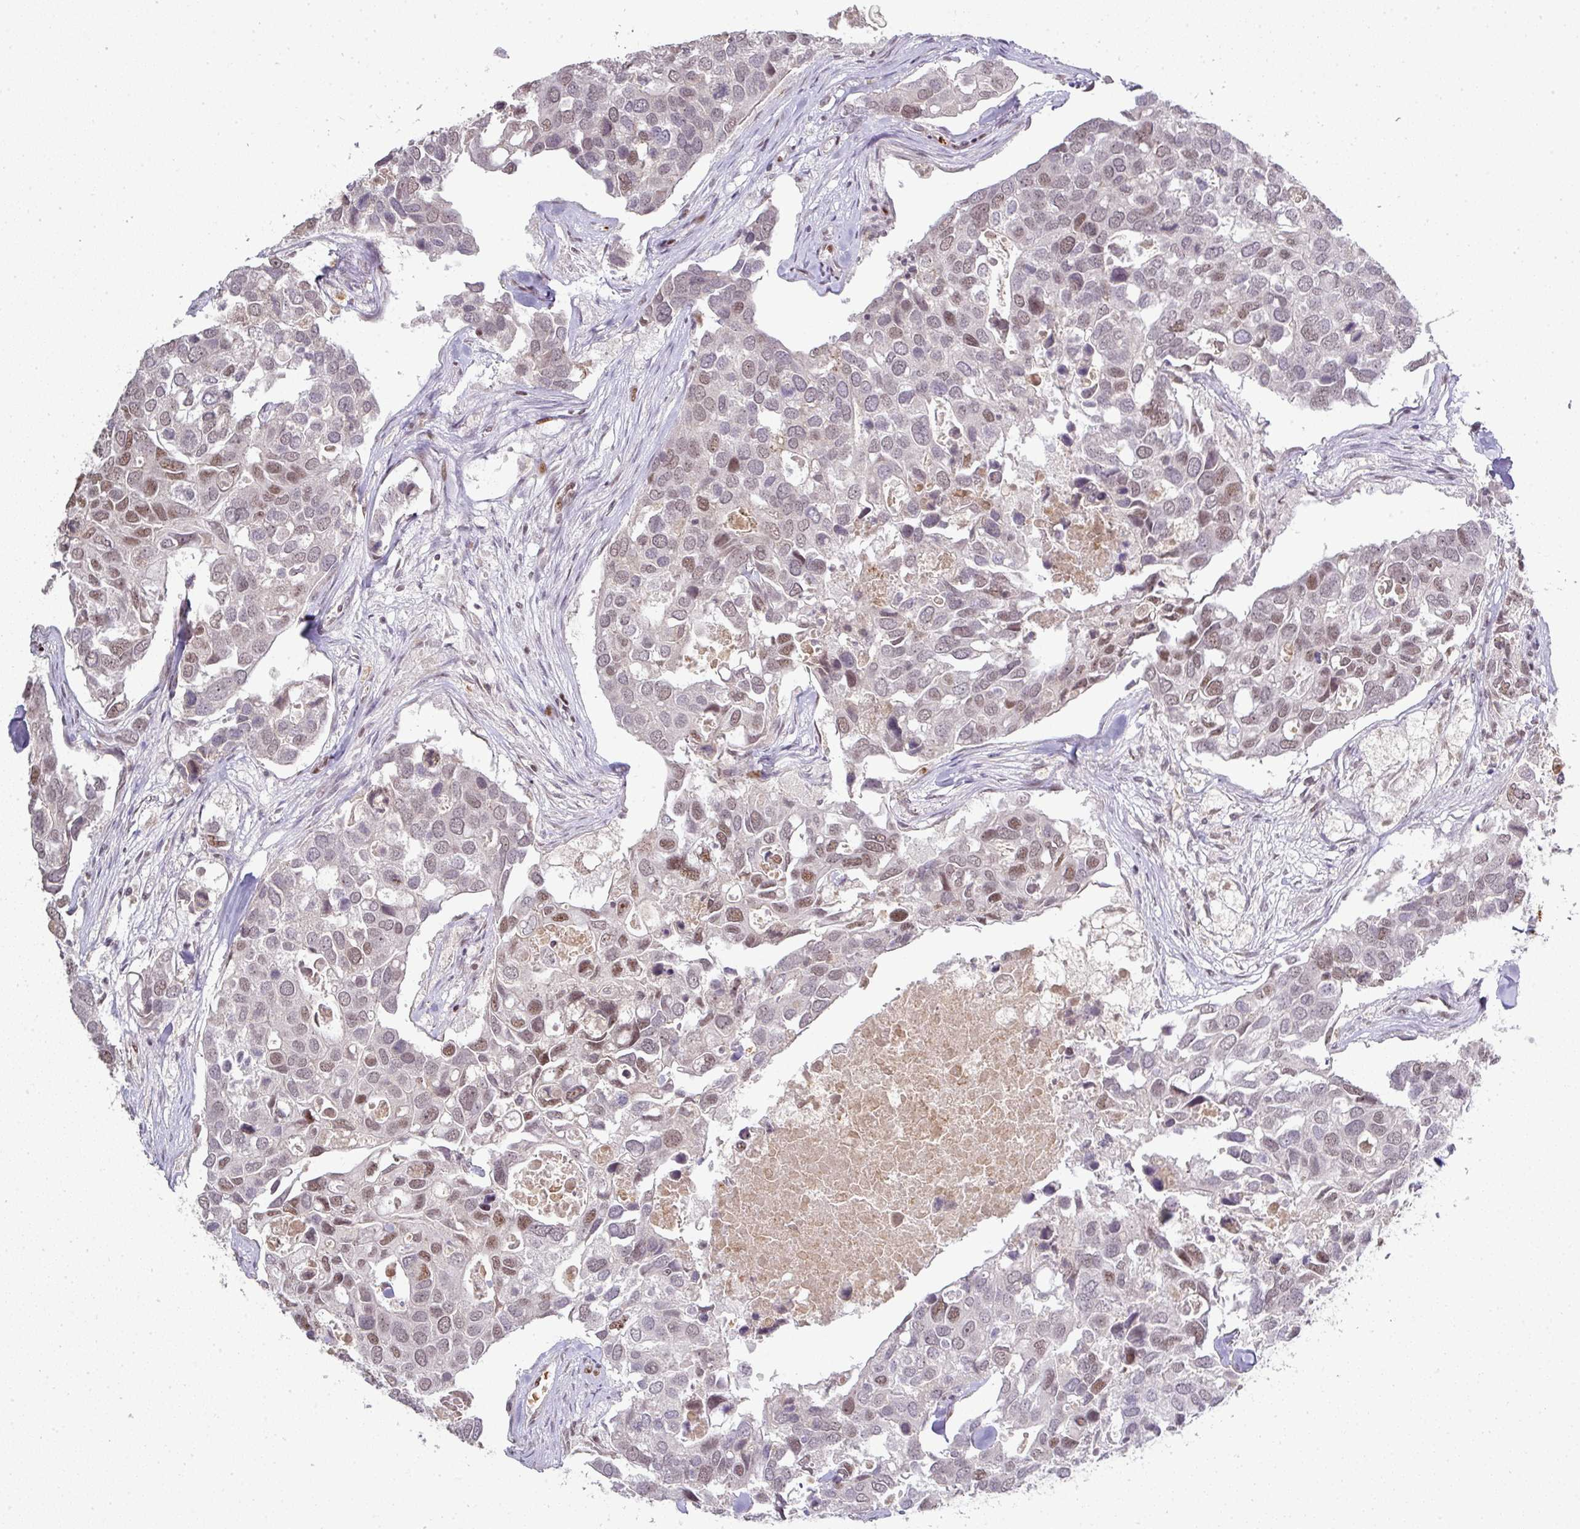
{"staining": {"intensity": "weak", "quantity": "25%-75%", "location": "nuclear"}, "tissue": "breast cancer", "cell_type": "Tumor cells", "image_type": "cancer", "snomed": [{"axis": "morphology", "description": "Duct carcinoma"}, {"axis": "topography", "description": "Breast"}], "caption": "Breast cancer stained with IHC exhibits weak nuclear staining in about 25%-75% of tumor cells.", "gene": "NEIL1", "patient": {"sex": "female", "age": 83}}